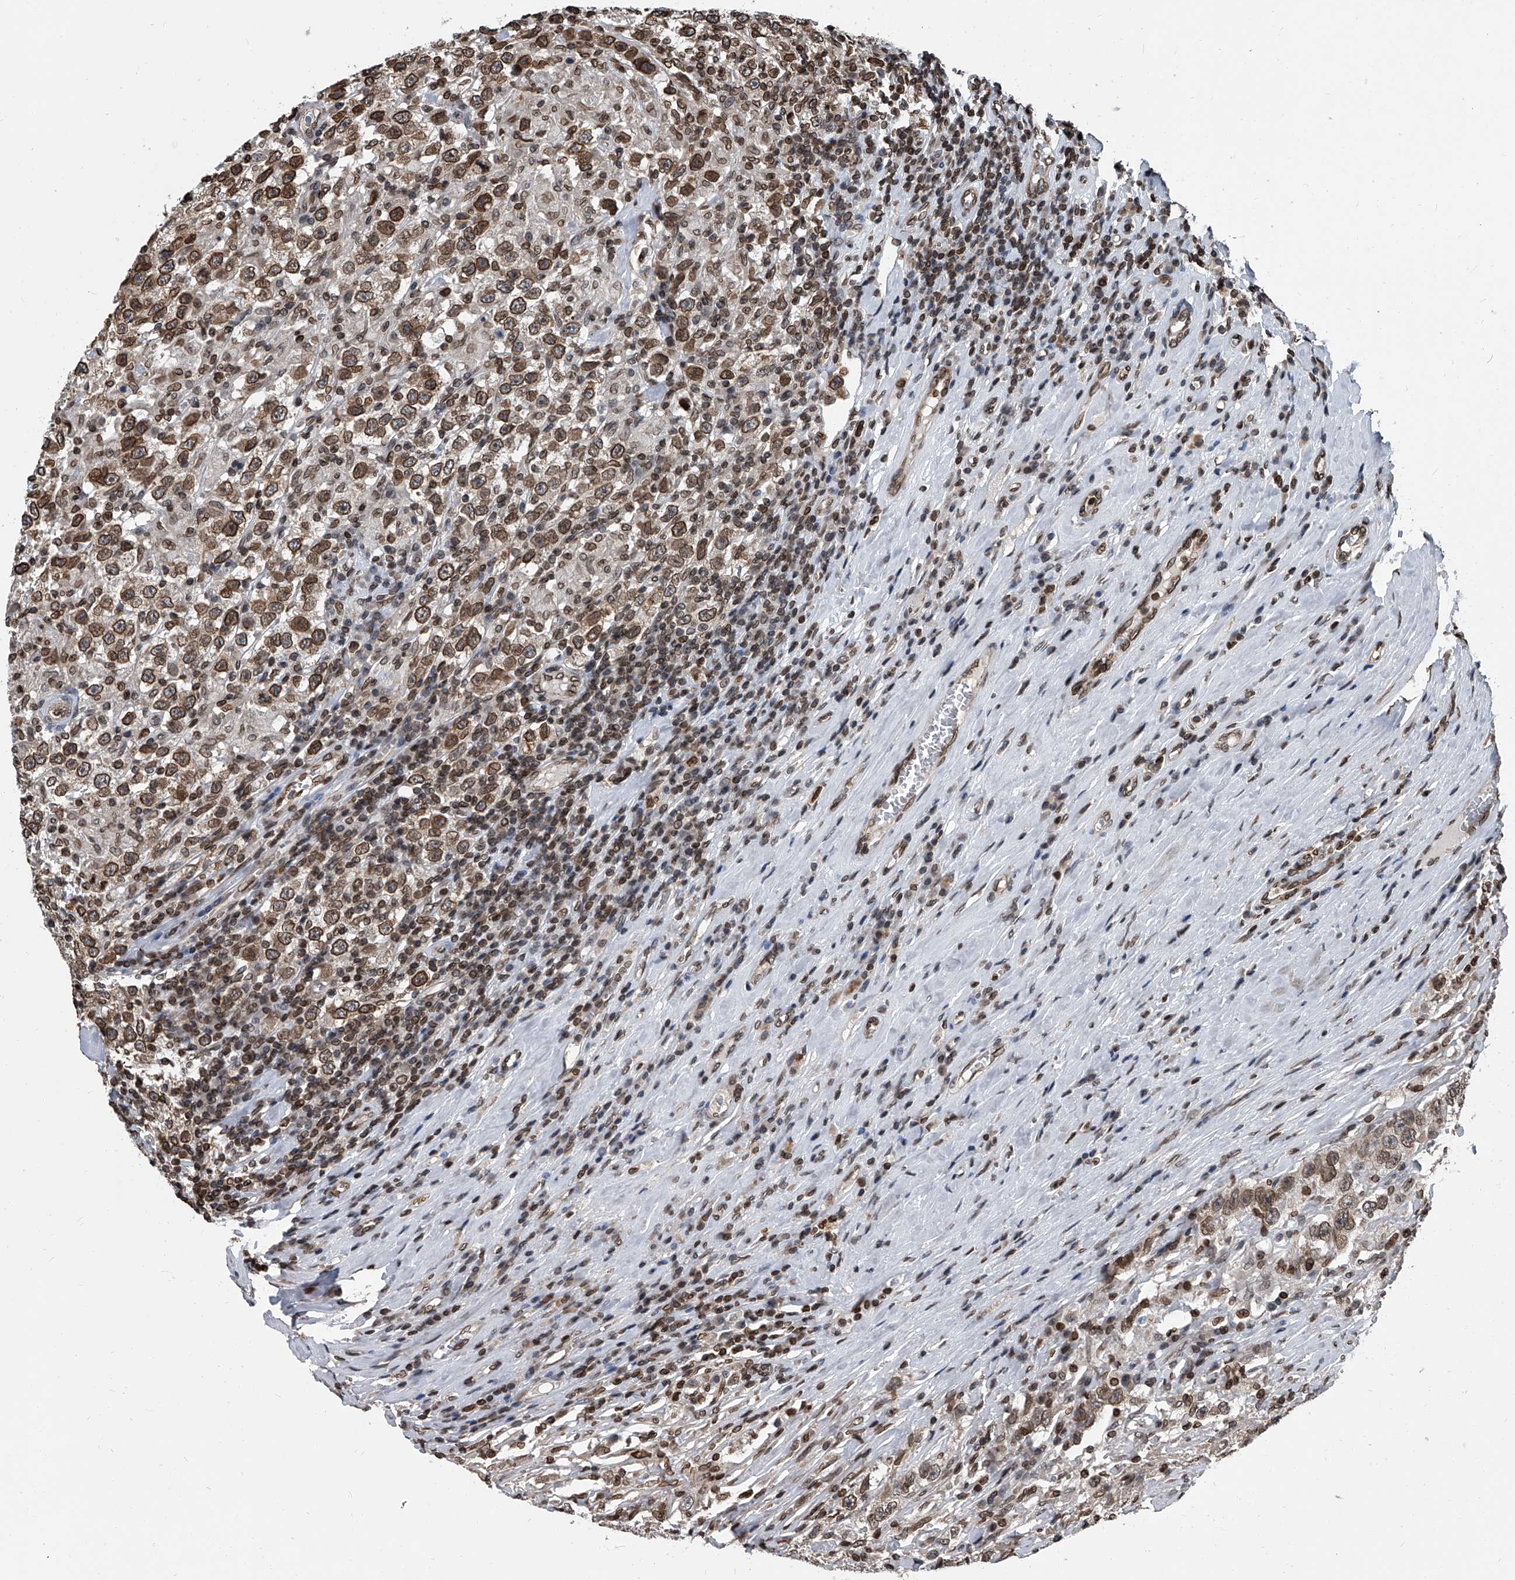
{"staining": {"intensity": "moderate", "quantity": ">75%", "location": "cytoplasmic/membranous,nuclear"}, "tissue": "testis cancer", "cell_type": "Tumor cells", "image_type": "cancer", "snomed": [{"axis": "morphology", "description": "Seminoma, NOS"}, {"axis": "topography", "description": "Testis"}], "caption": "Tumor cells show medium levels of moderate cytoplasmic/membranous and nuclear expression in approximately >75% of cells in seminoma (testis). (DAB IHC with brightfield microscopy, high magnification).", "gene": "PHF20", "patient": {"sex": "male", "age": 41}}